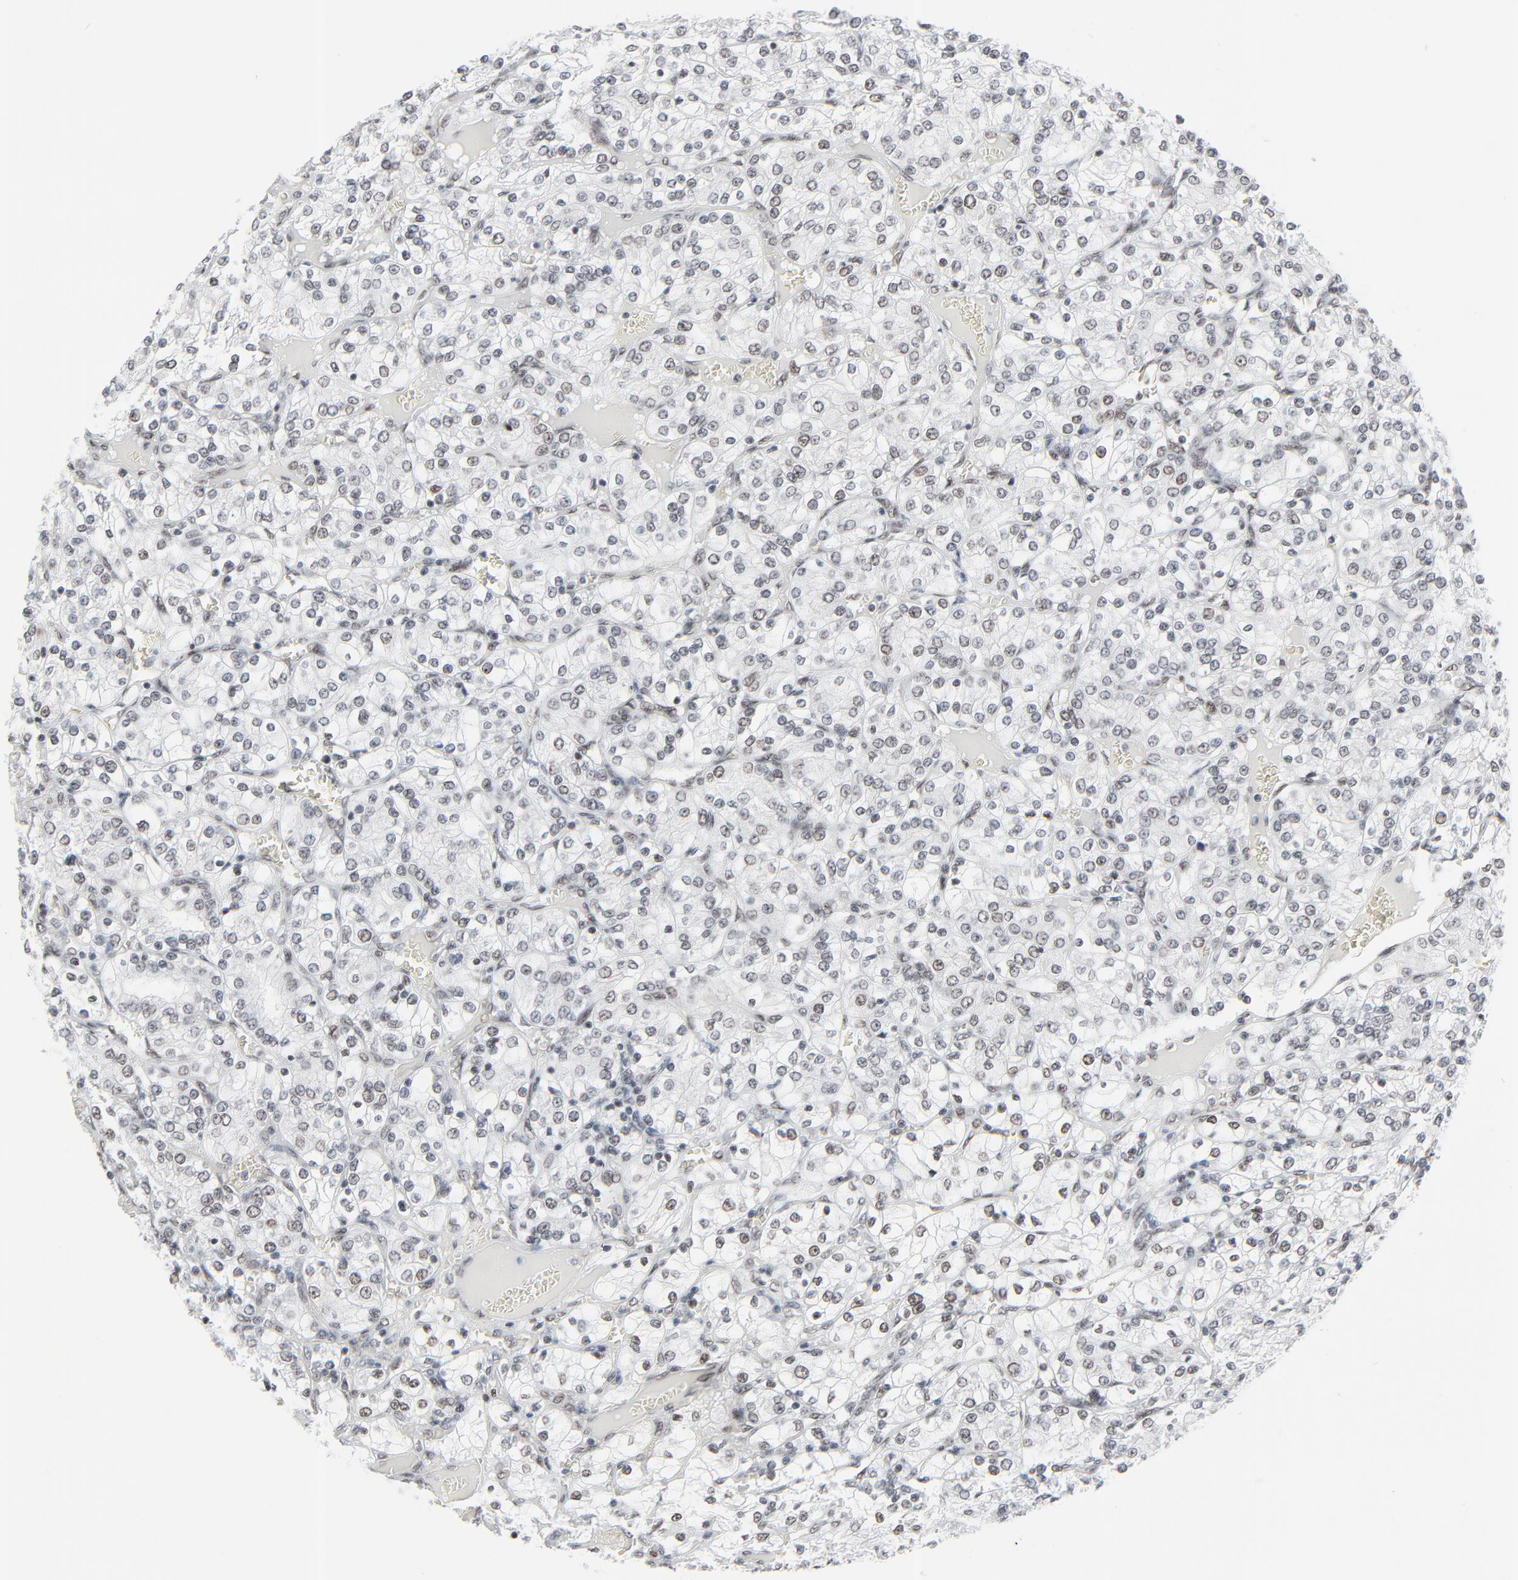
{"staining": {"intensity": "moderate", "quantity": "25%-75%", "location": "nuclear"}, "tissue": "renal cancer", "cell_type": "Tumor cells", "image_type": "cancer", "snomed": [{"axis": "morphology", "description": "Adenocarcinoma, NOS"}, {"axis": "topography", "description": "Kidney"}], "caption": "Human renal adenocarcinoma stained with a protein marker demonstrates moderate staining in tumor cells.", "gene": "FBXO28", "patient": {"sex": "female", "age": 62}}